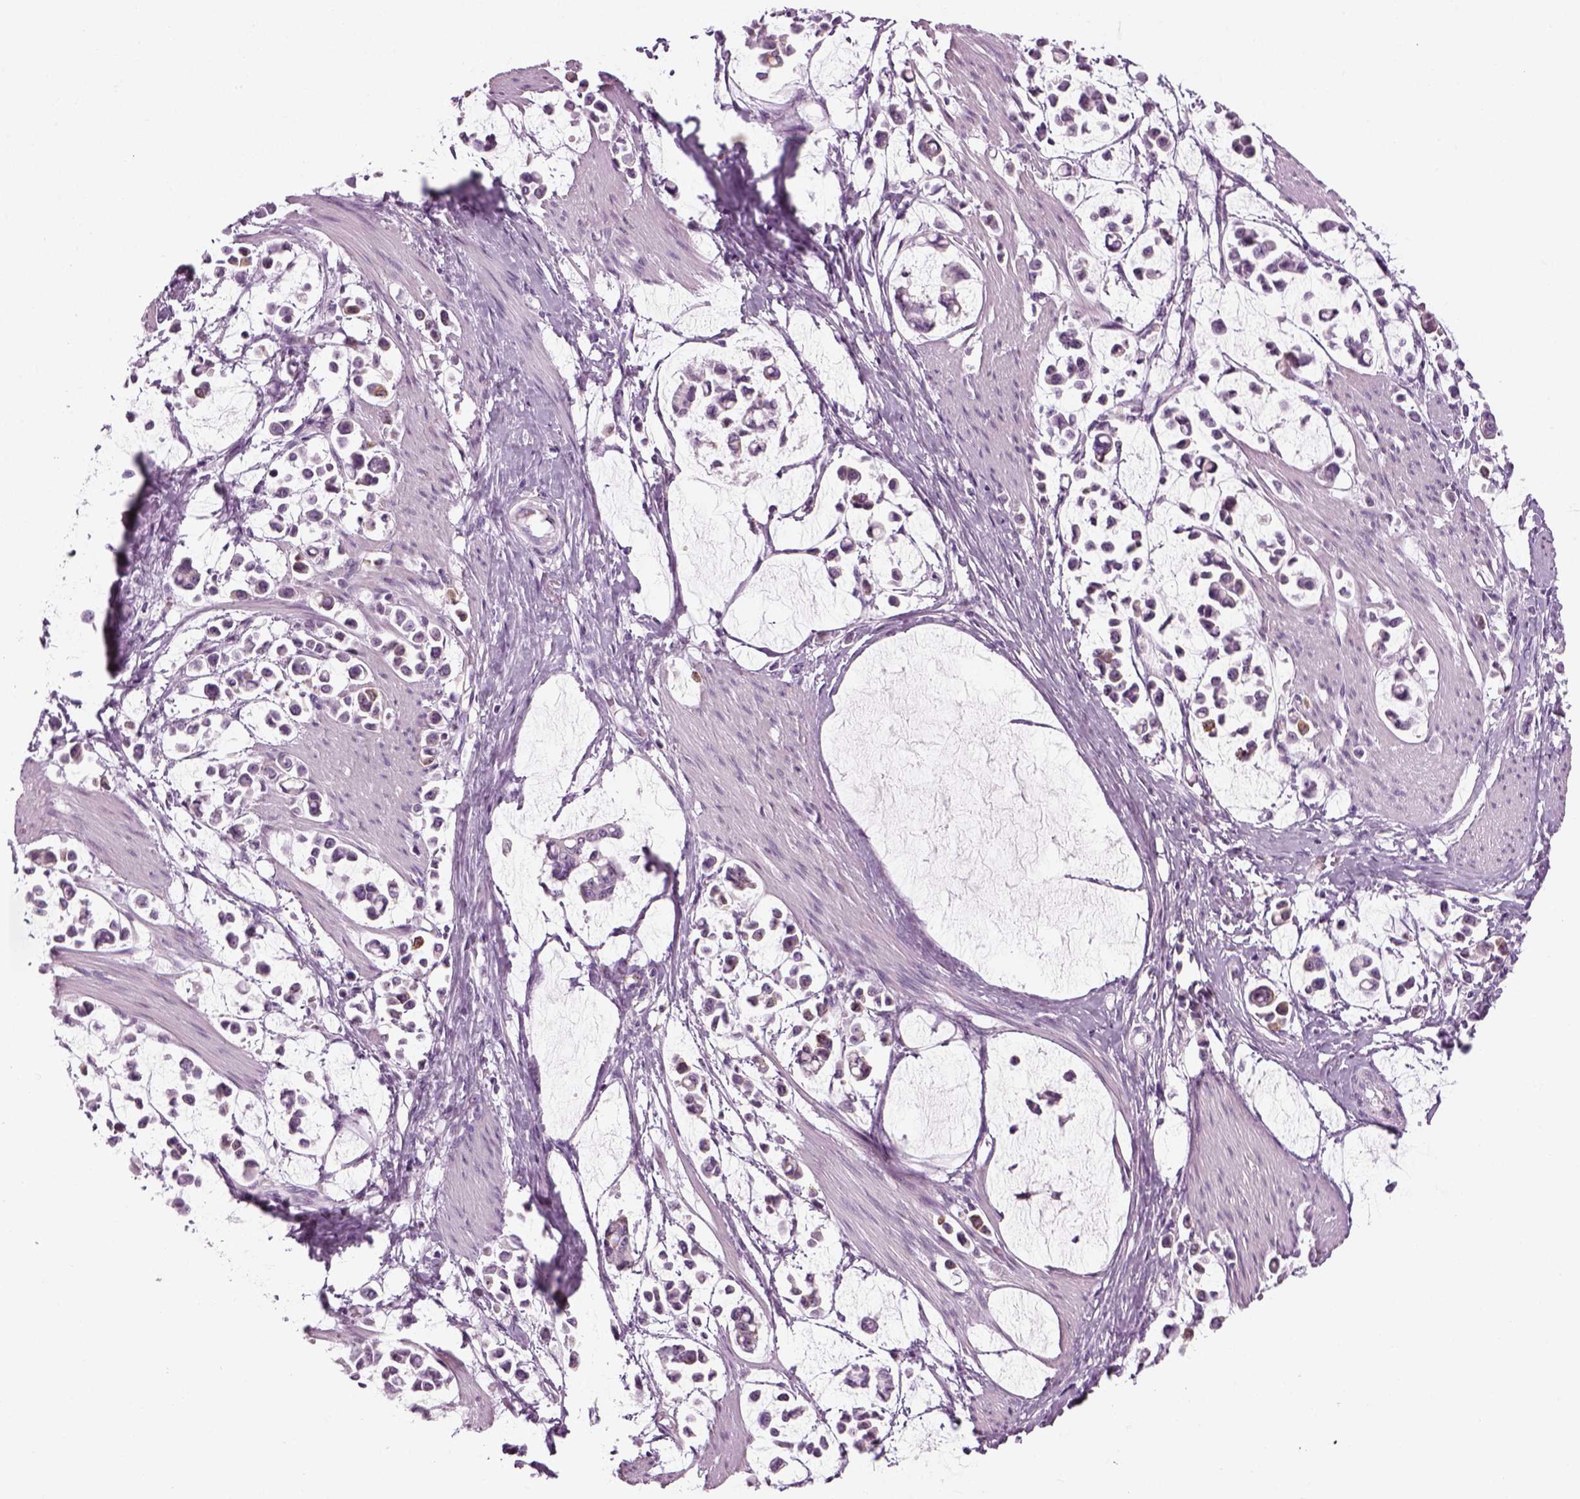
{"staining": {"intensity": "negative", "quantity": "none", "location": "none"}, "tissue": "stomach cancer", "cell_type": "Tumor cells", "image_type": "cancer", "snomed": [{"axis": "morphology", "description": "Adenocarcinoma, NOS"}, {"axis": "topography", "description": "Stomach"}], "caption": "The photomicrograph exhibits no significant staining in tumor cells of stomach cancer (adenocarcinoma).", "gene": "KRT75", "patient": {"sex": "male", "age": 82}}